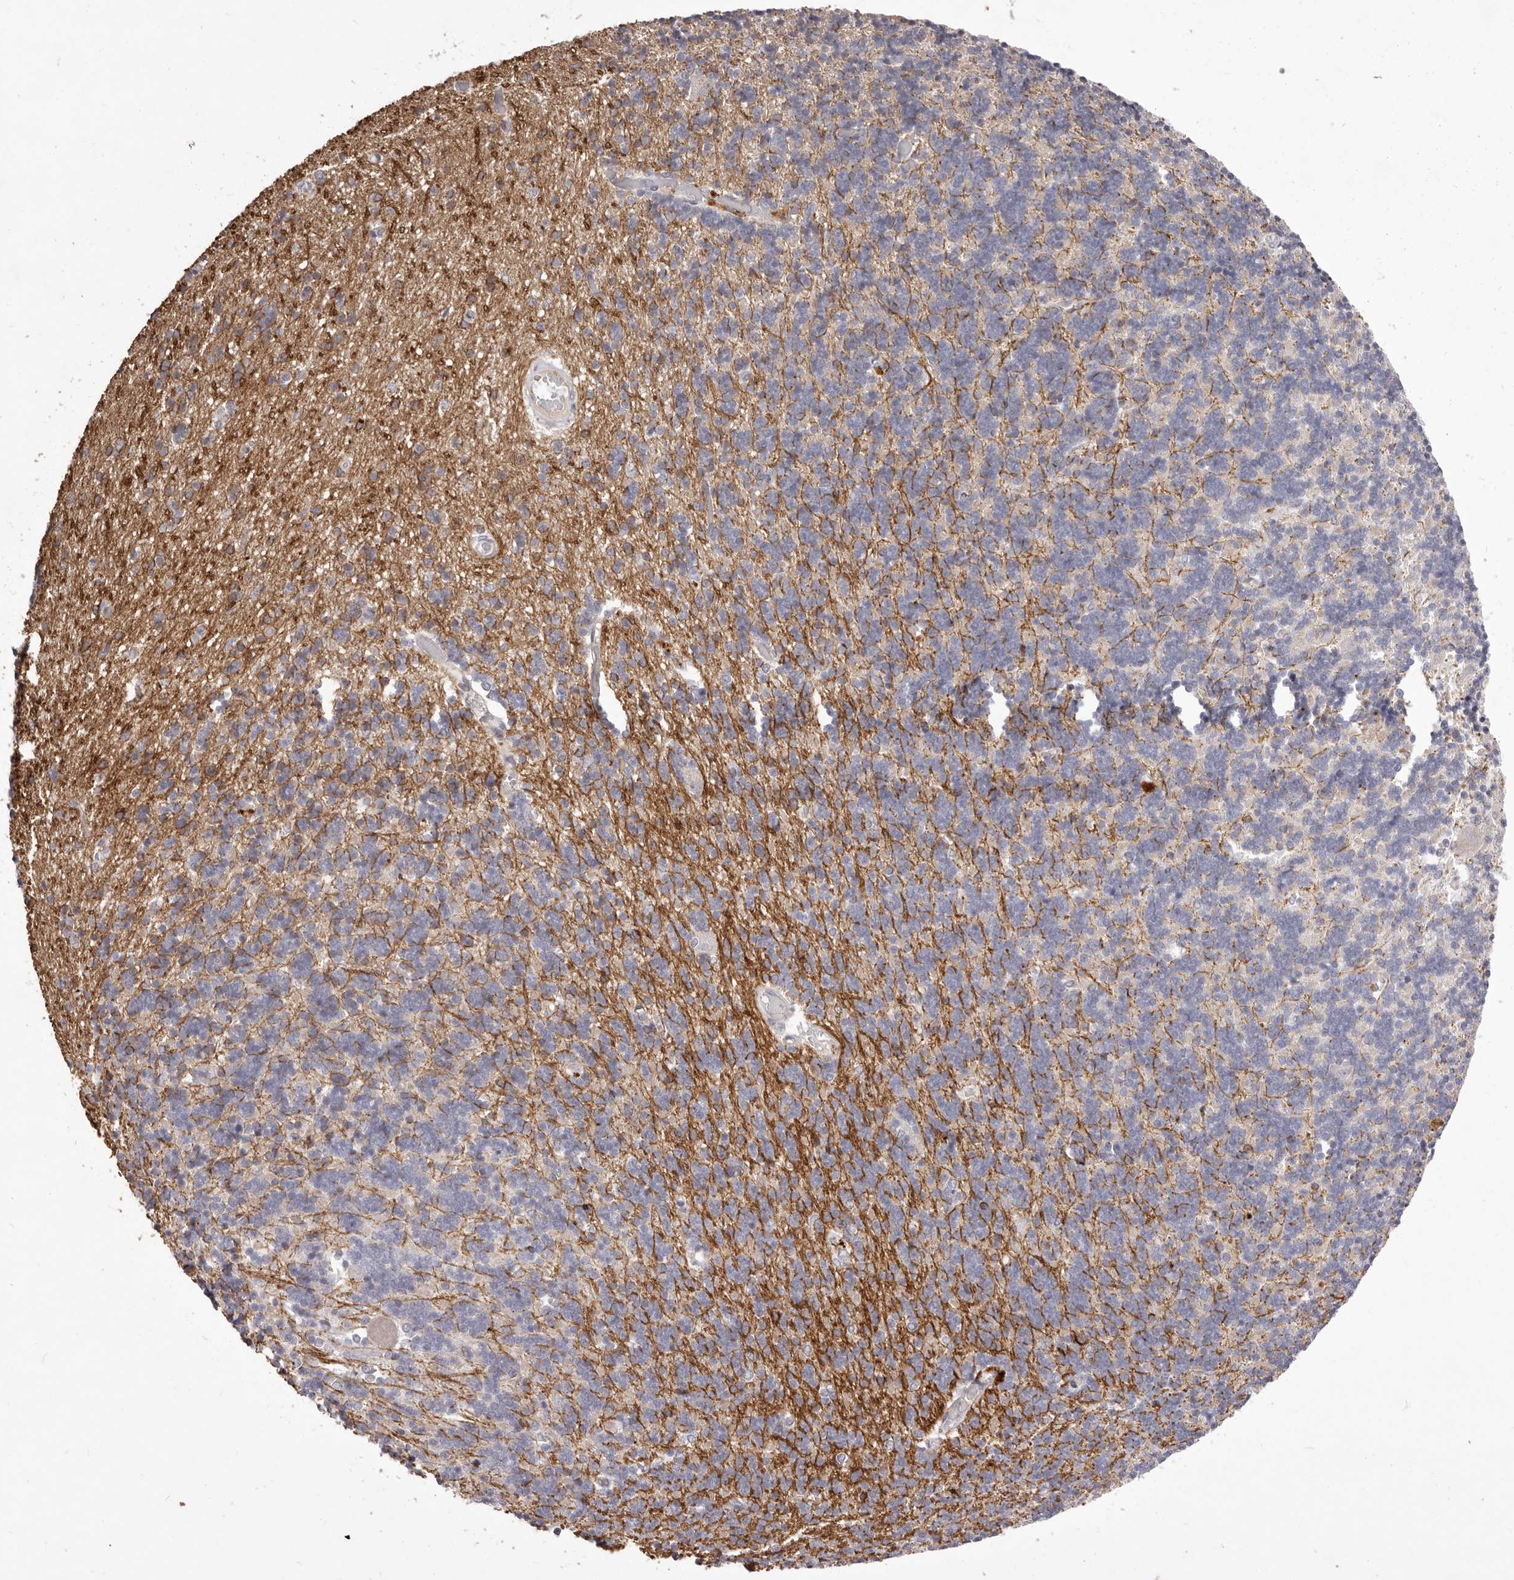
{"staining": {"intensity": "negative", "quantity": "none", "location": "none"}, "tissue": "cerebellum", "cell_type": "Cells in granular layer", "image_type": "normal", "snomed": [{"axis": "morphology", "description": "Normal tissue, NOS"}, {"axis": "topography", "description": "Cerebellum"}], "caption": "A histopathology image of cerebellum stained for a protein demonstrates no brown staining in cells in granular layer.", "gene": "GARNL3", "patient": {"sex": "male", "age": 37}}